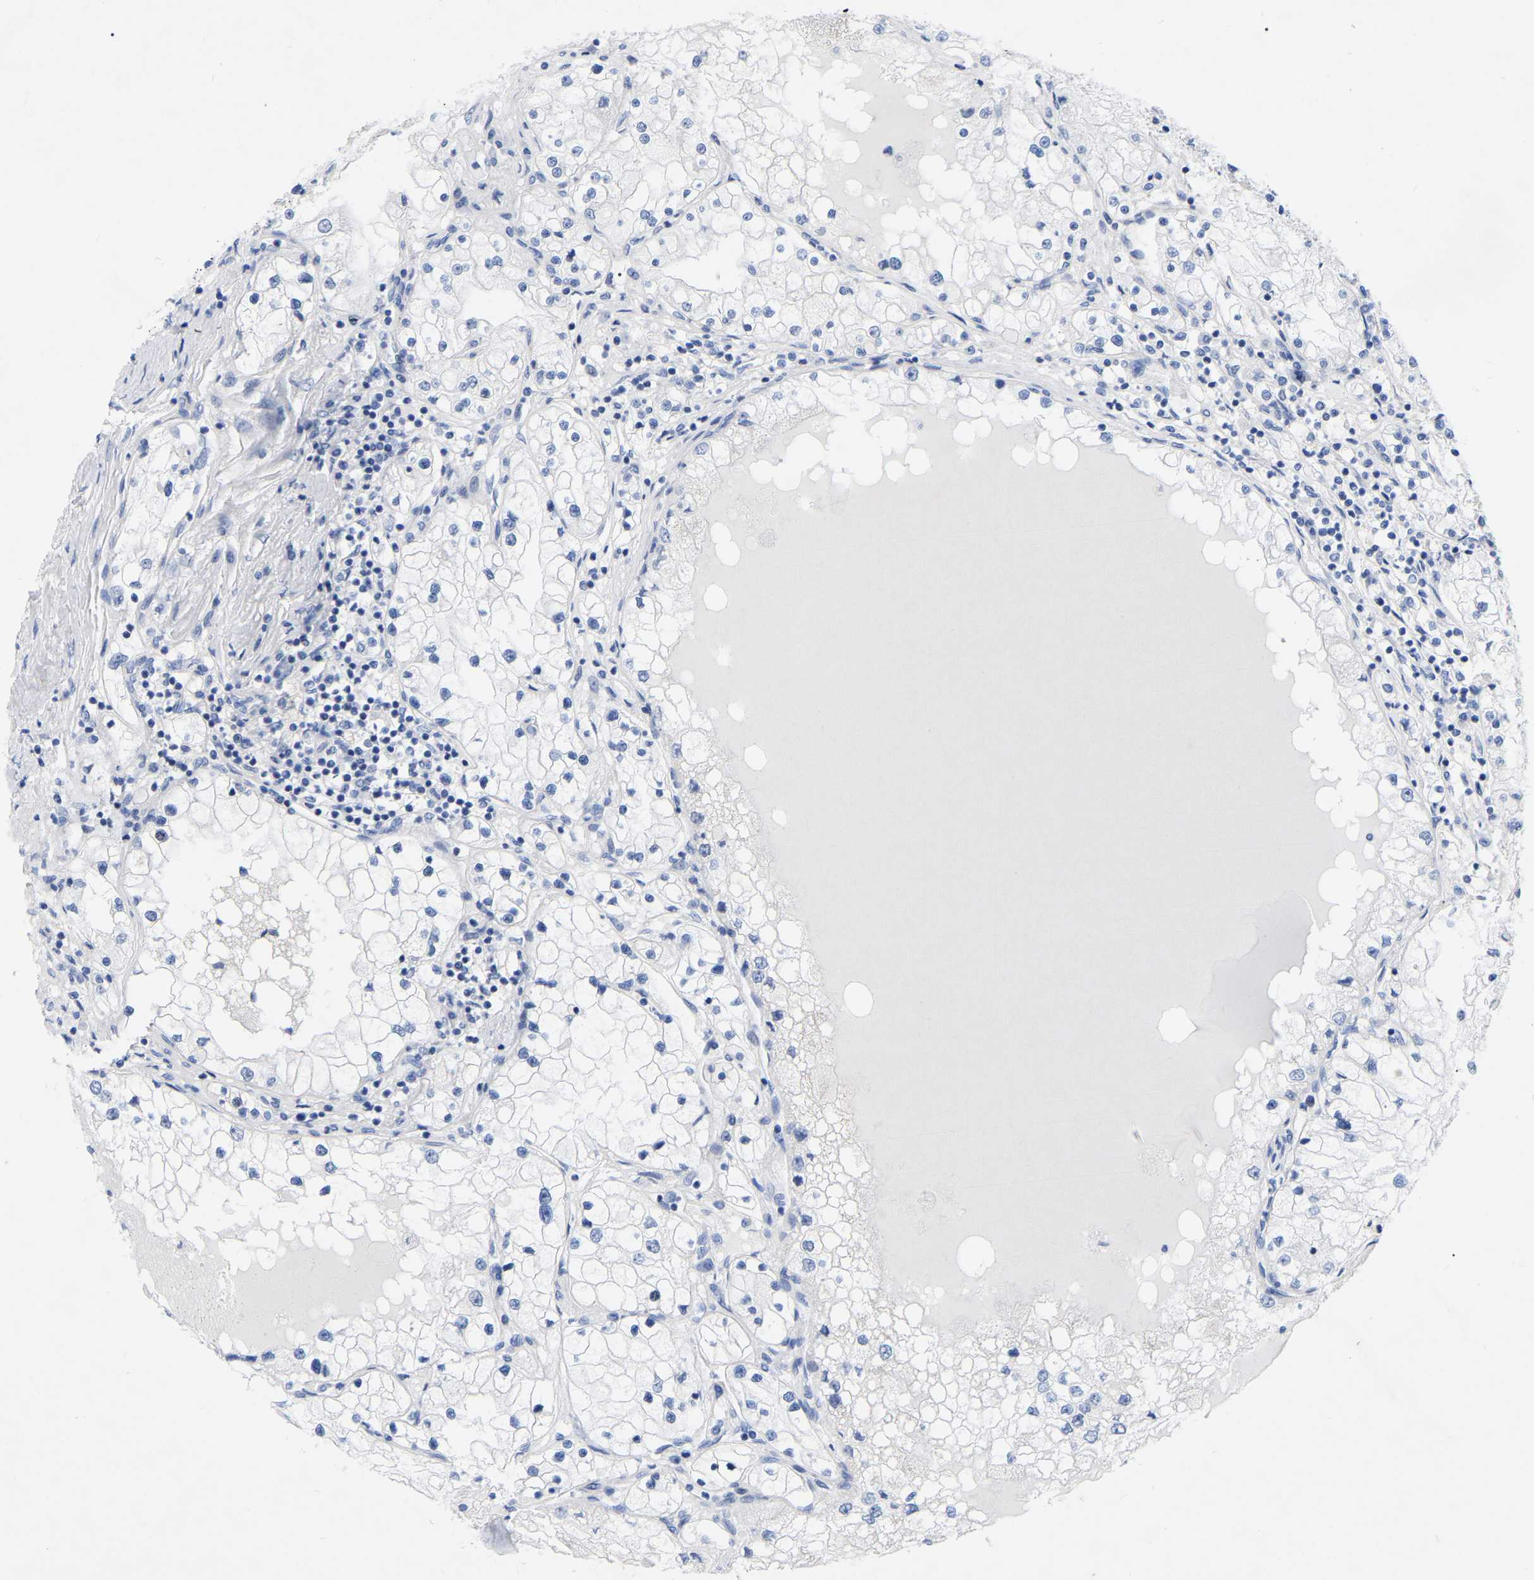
{"staining": {"intensity": "negative", "quantity": "none", "location": "none"}, "tissue": "renal cancer", "cell_type": "Tumor cells", "image_type": "cancer", "snomed": [{"axis": "morphology", "description": "Adenocarcinoma, NOS"}, {"axis": "topography", "description": "Kidney"}], "caption": "Tumor cells show no significant positivity in renal adenocarcinoma.", "gene": "ZNF629", "patient": {"sex": "male", "age": 68}}